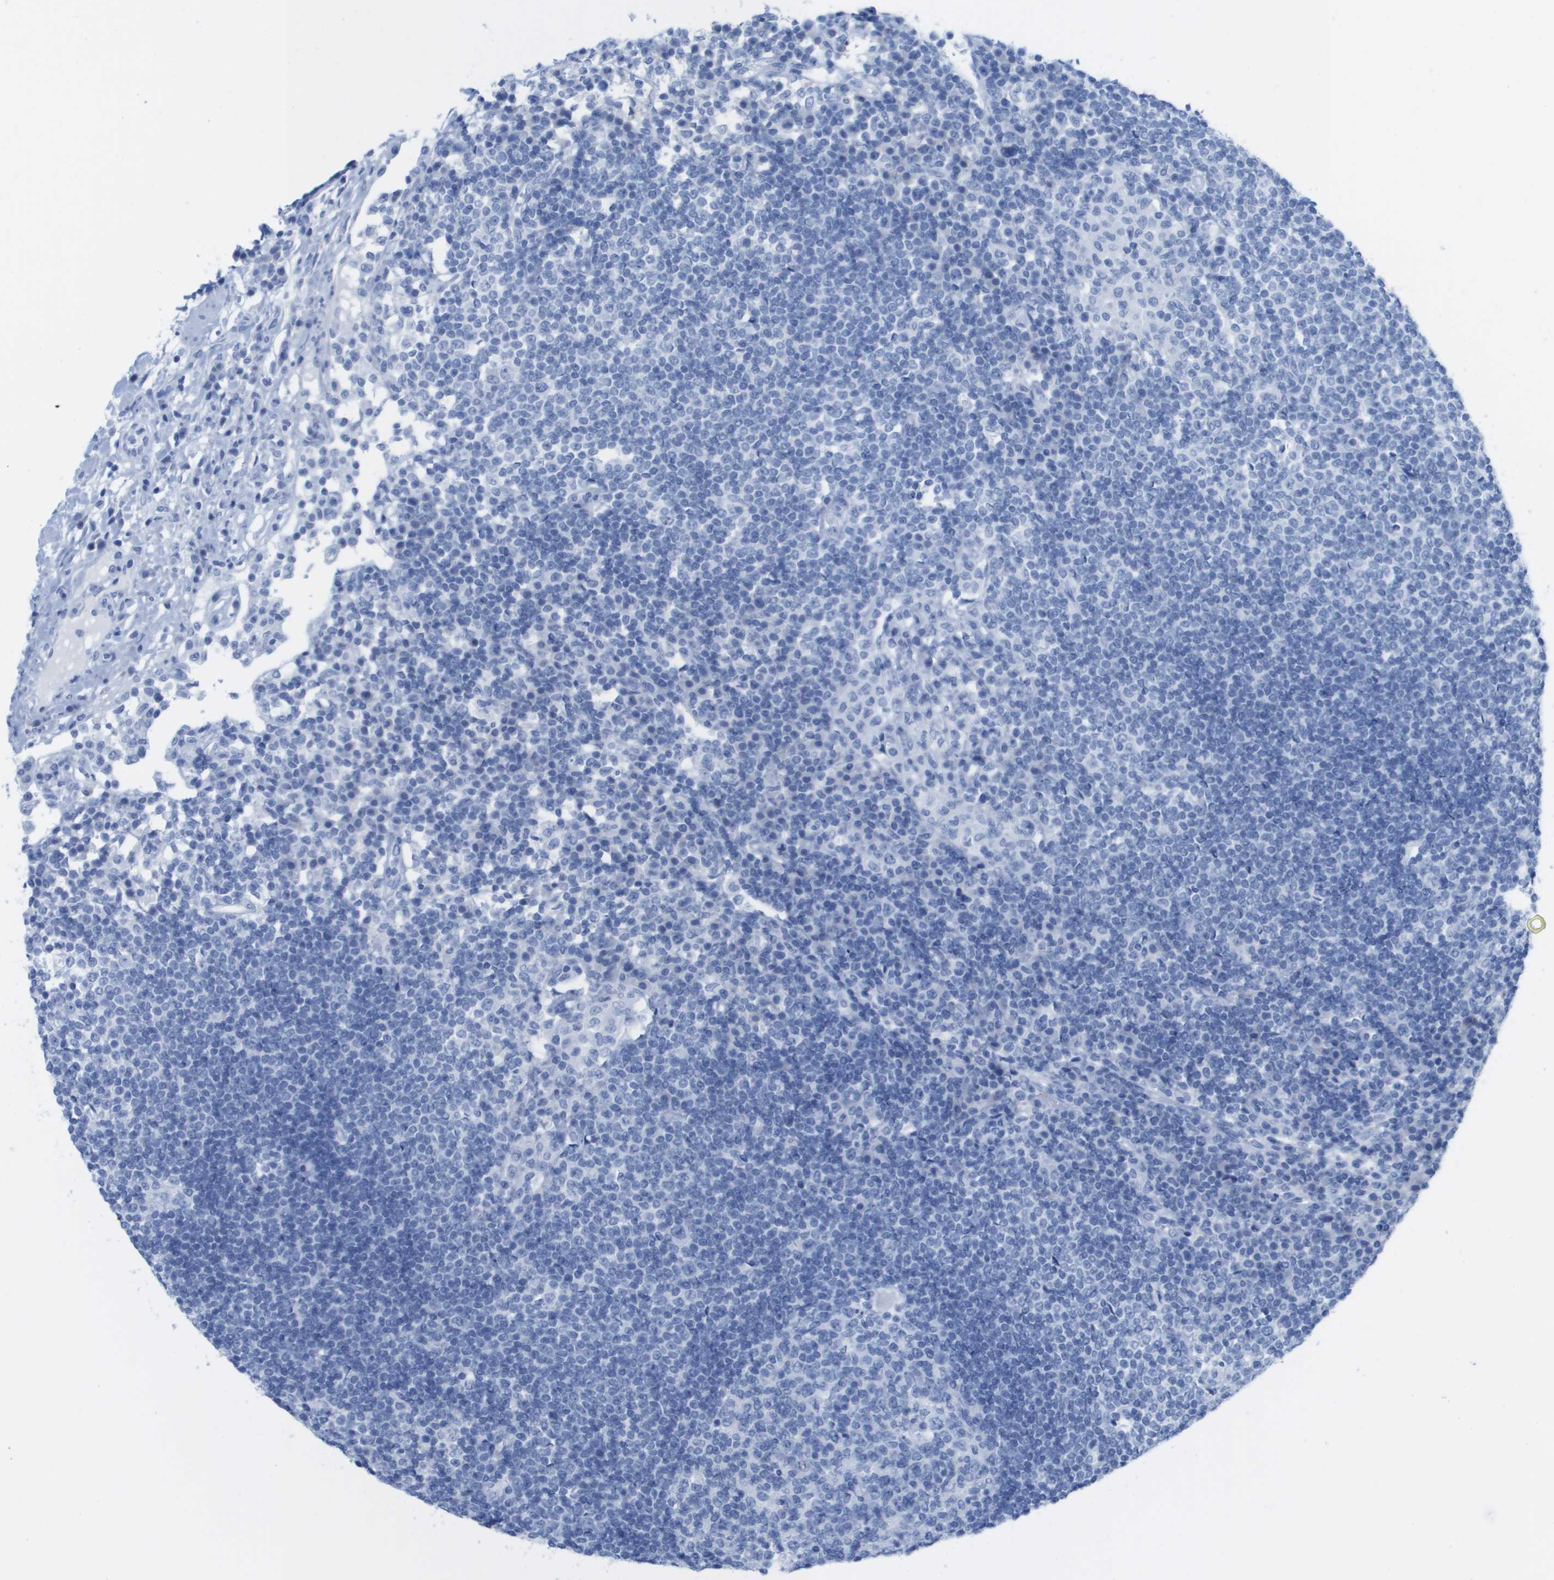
{"staining": {"intensity": "negative", "quantity": "none", "location": "none"}, "tissue": "lymph node", "cell_type": "Germinal center cells", "image_type": "normal", "snomed": [{"axis": "morphology", "description": "Normal tissue, NOS"}, {"axis": "topography", "description": "Lymph node"}], "caption": "High power microscopy image of an IHC micrograph of unremarkable lymph node, revealing no significant staining in germinal center cells.", "gene": "KCNA3", "patient": {"sex": "female", "age": 53}}